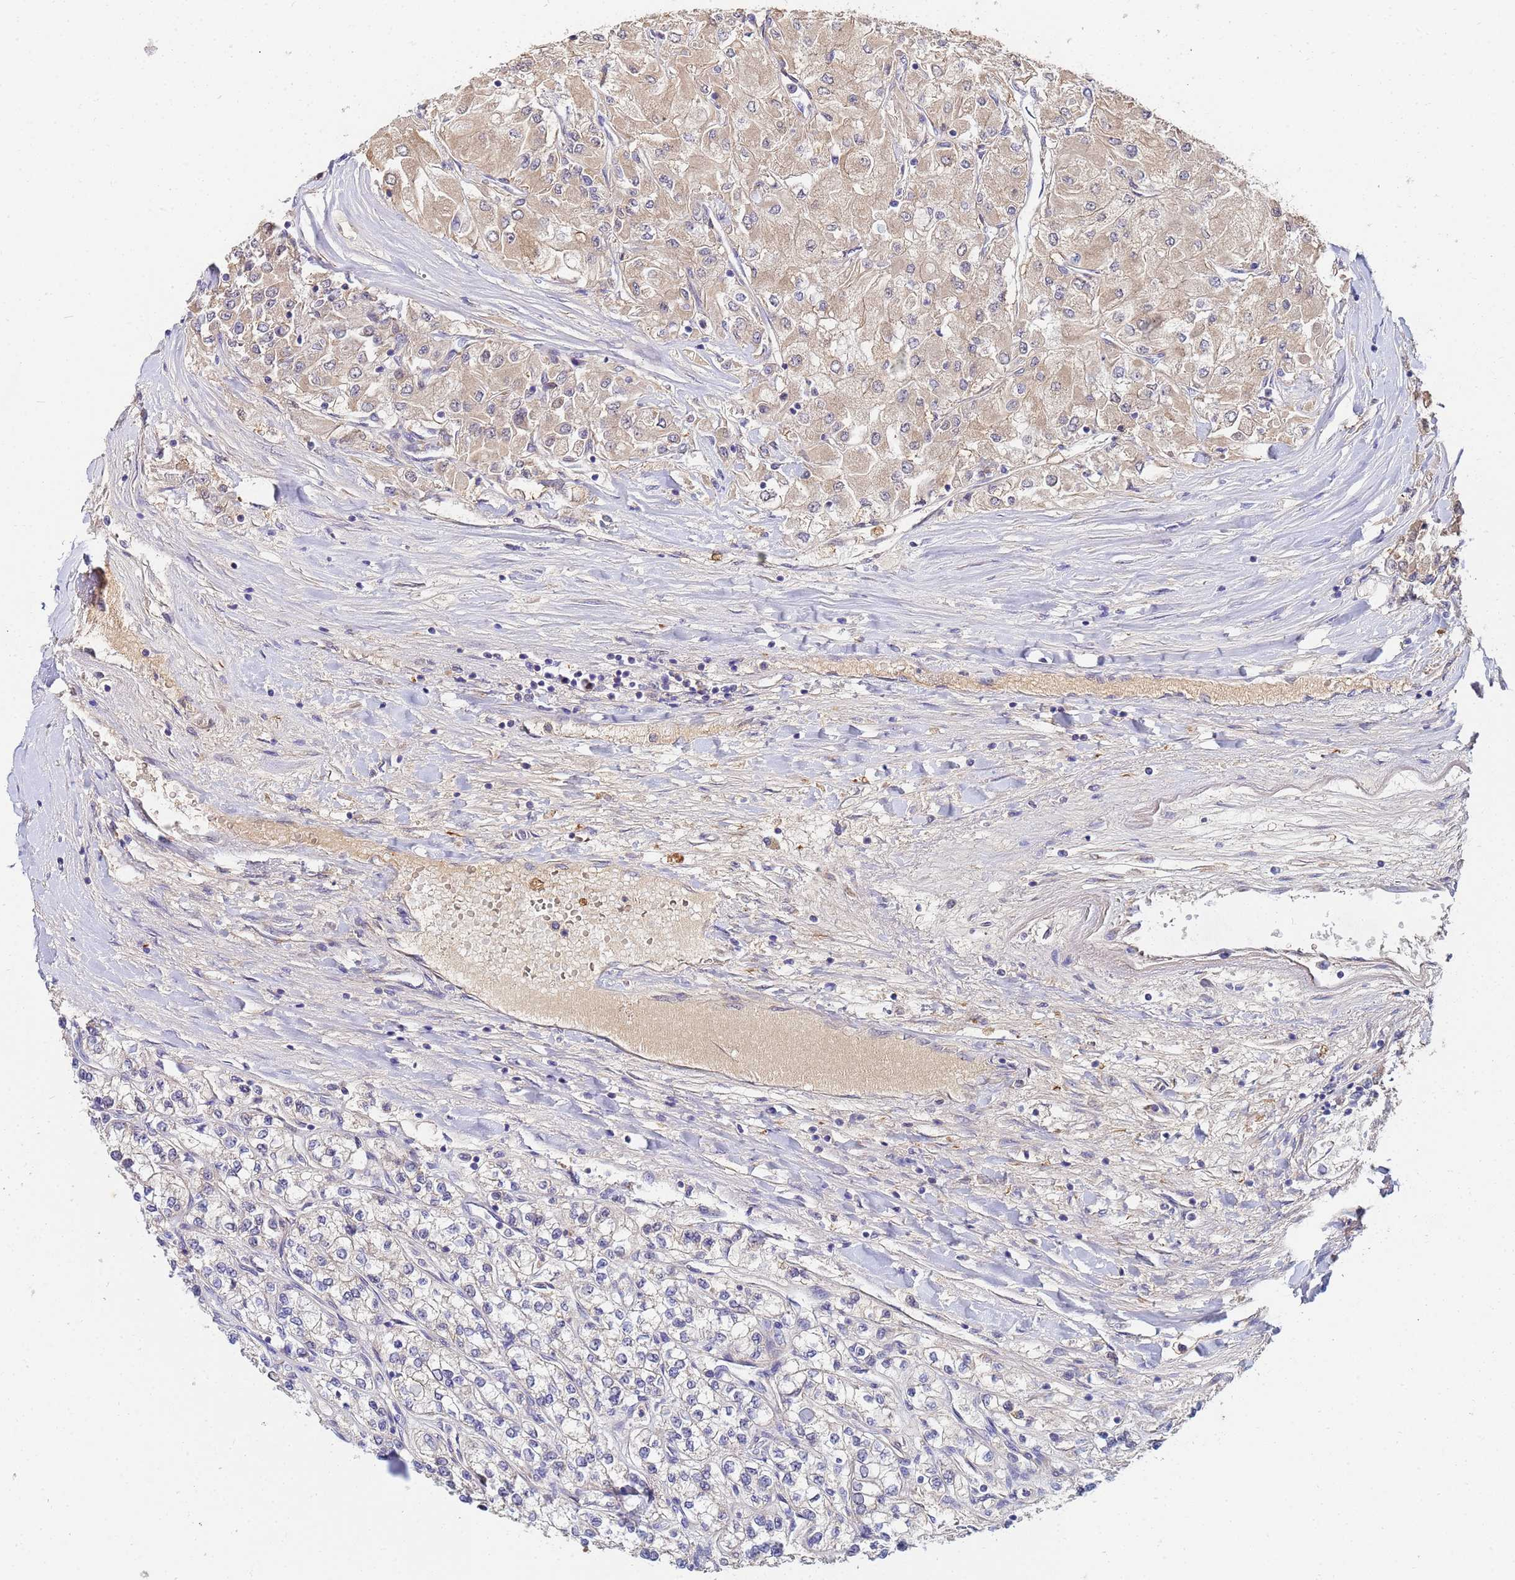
{"staining": {"intensity": "weak", "quantity": "25%-75%", "location": "cytoplasmic/membranous"}, "tissue": "renal cancer", "cell_type": "Tumor cells", "image_type": "cancer", "snomed": [{"axis": "morphology", "description": "Adenocarcinoma, NOS"}, {"axis": "topography", "description": "Kidney"}], "caption": "A photomicrograph of adenocarcinoma (renal) stained for a protein reveals weak cytoplasmic/membranous brown staining in tumor cells.", "gene": "C5orf34", "patient": {"sex": "male", "age": 80}}